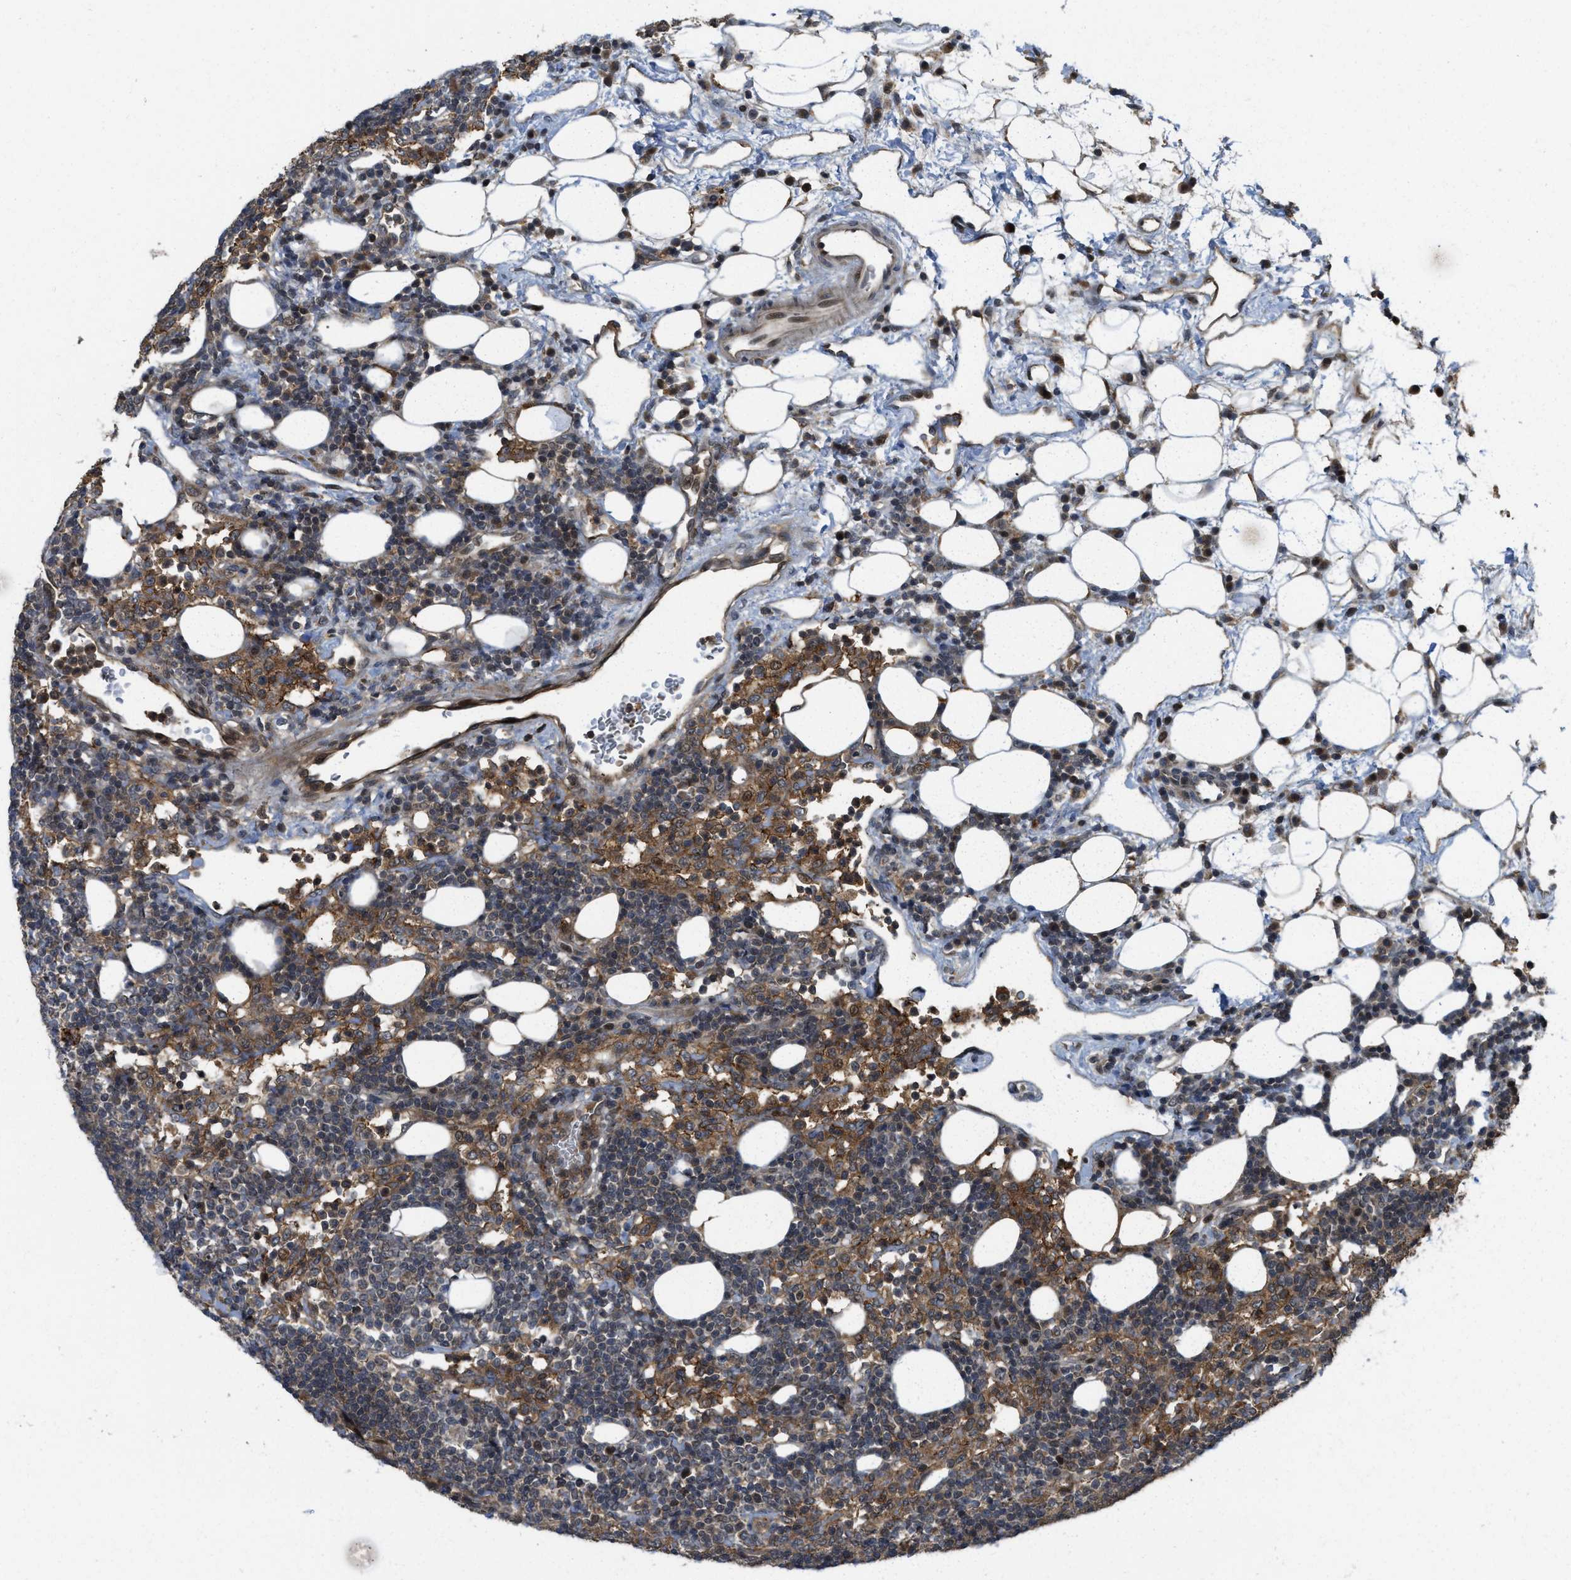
{"staining": {"intensity": "weak", "quantity": ">75%", "location": "cytoplasmic/membranous"}, "tissue": "lymph node", "cell_type": "Germinal center cells", "image_type": "normal", "snomed": [{"axis": "morphology", "description": "Normal tissue, NOS"}, {"axis": "morphology", "description": "Carcinoid, malignant, NOS"}, {"axis": "topography", "description": "Lymph node"}], "caption": "Germinal center cells exhibit low levels of weak cytoplasmic/membranous staining in approximately >75% of cells in benign human lymph node.", "gene": "DNAJC28", "patient": {"sex": "male", "age": 47}}